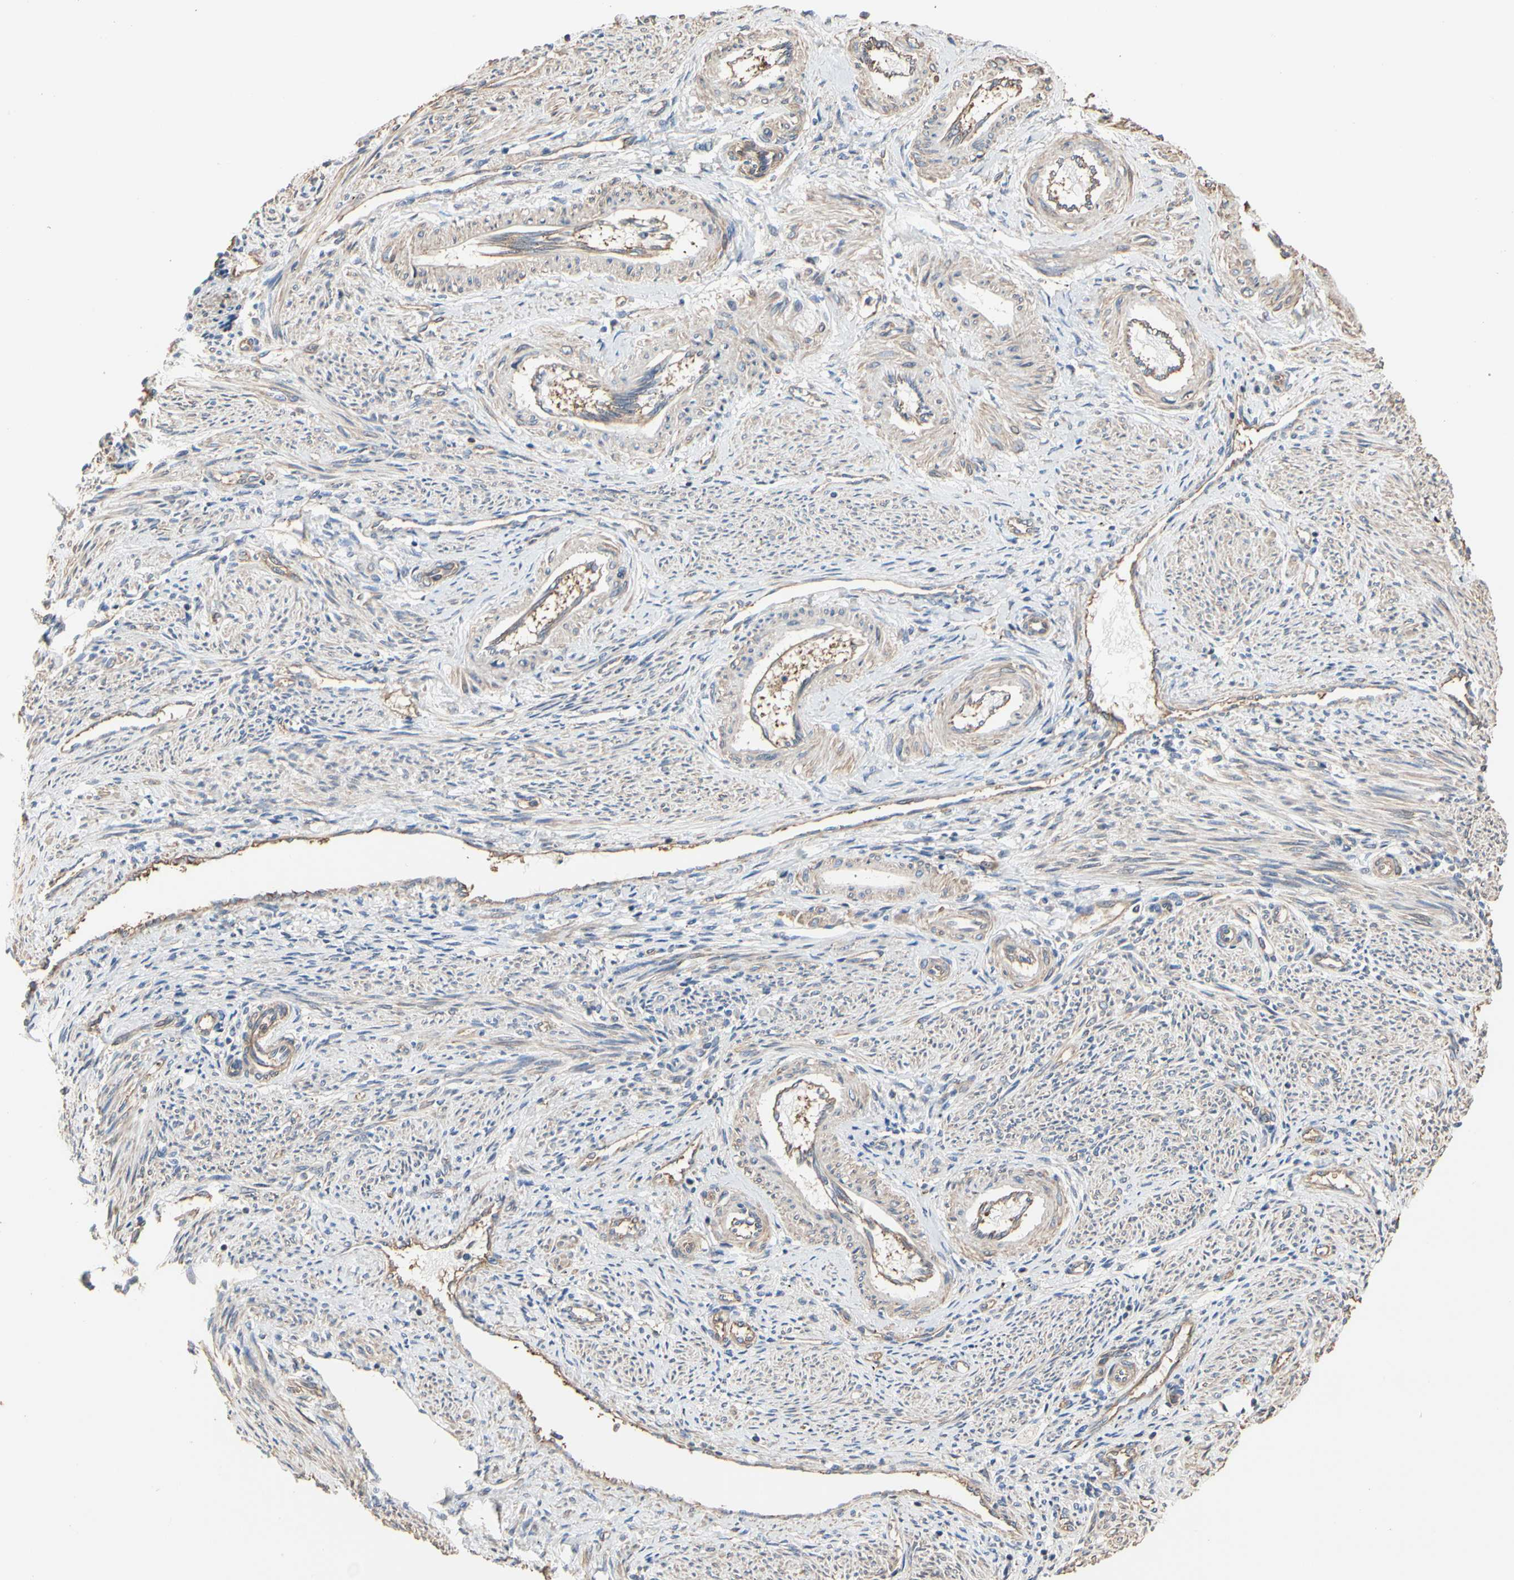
{"staining": {"intensity": "weak", "quantity": "<25%", "location": "cytoplasmic/membranous"}, "tissue": "endometrium", "cell_type": "Cells in endometrial stroma", "image_type": "normal", "snomed": [{"axis": "morphology", "description": "Normal tissue, NOS"}, {"axis": "topography", "description": "Endometrium"}], "caption": "DAB (3,3'-diaminobenzidine) immunohistochemical staining of unremarkable human endometrium displays no significant expression in cells in endometrial stroma.", "gene": "PDZK1", "patient": {"sex": "female", "age": 42}}